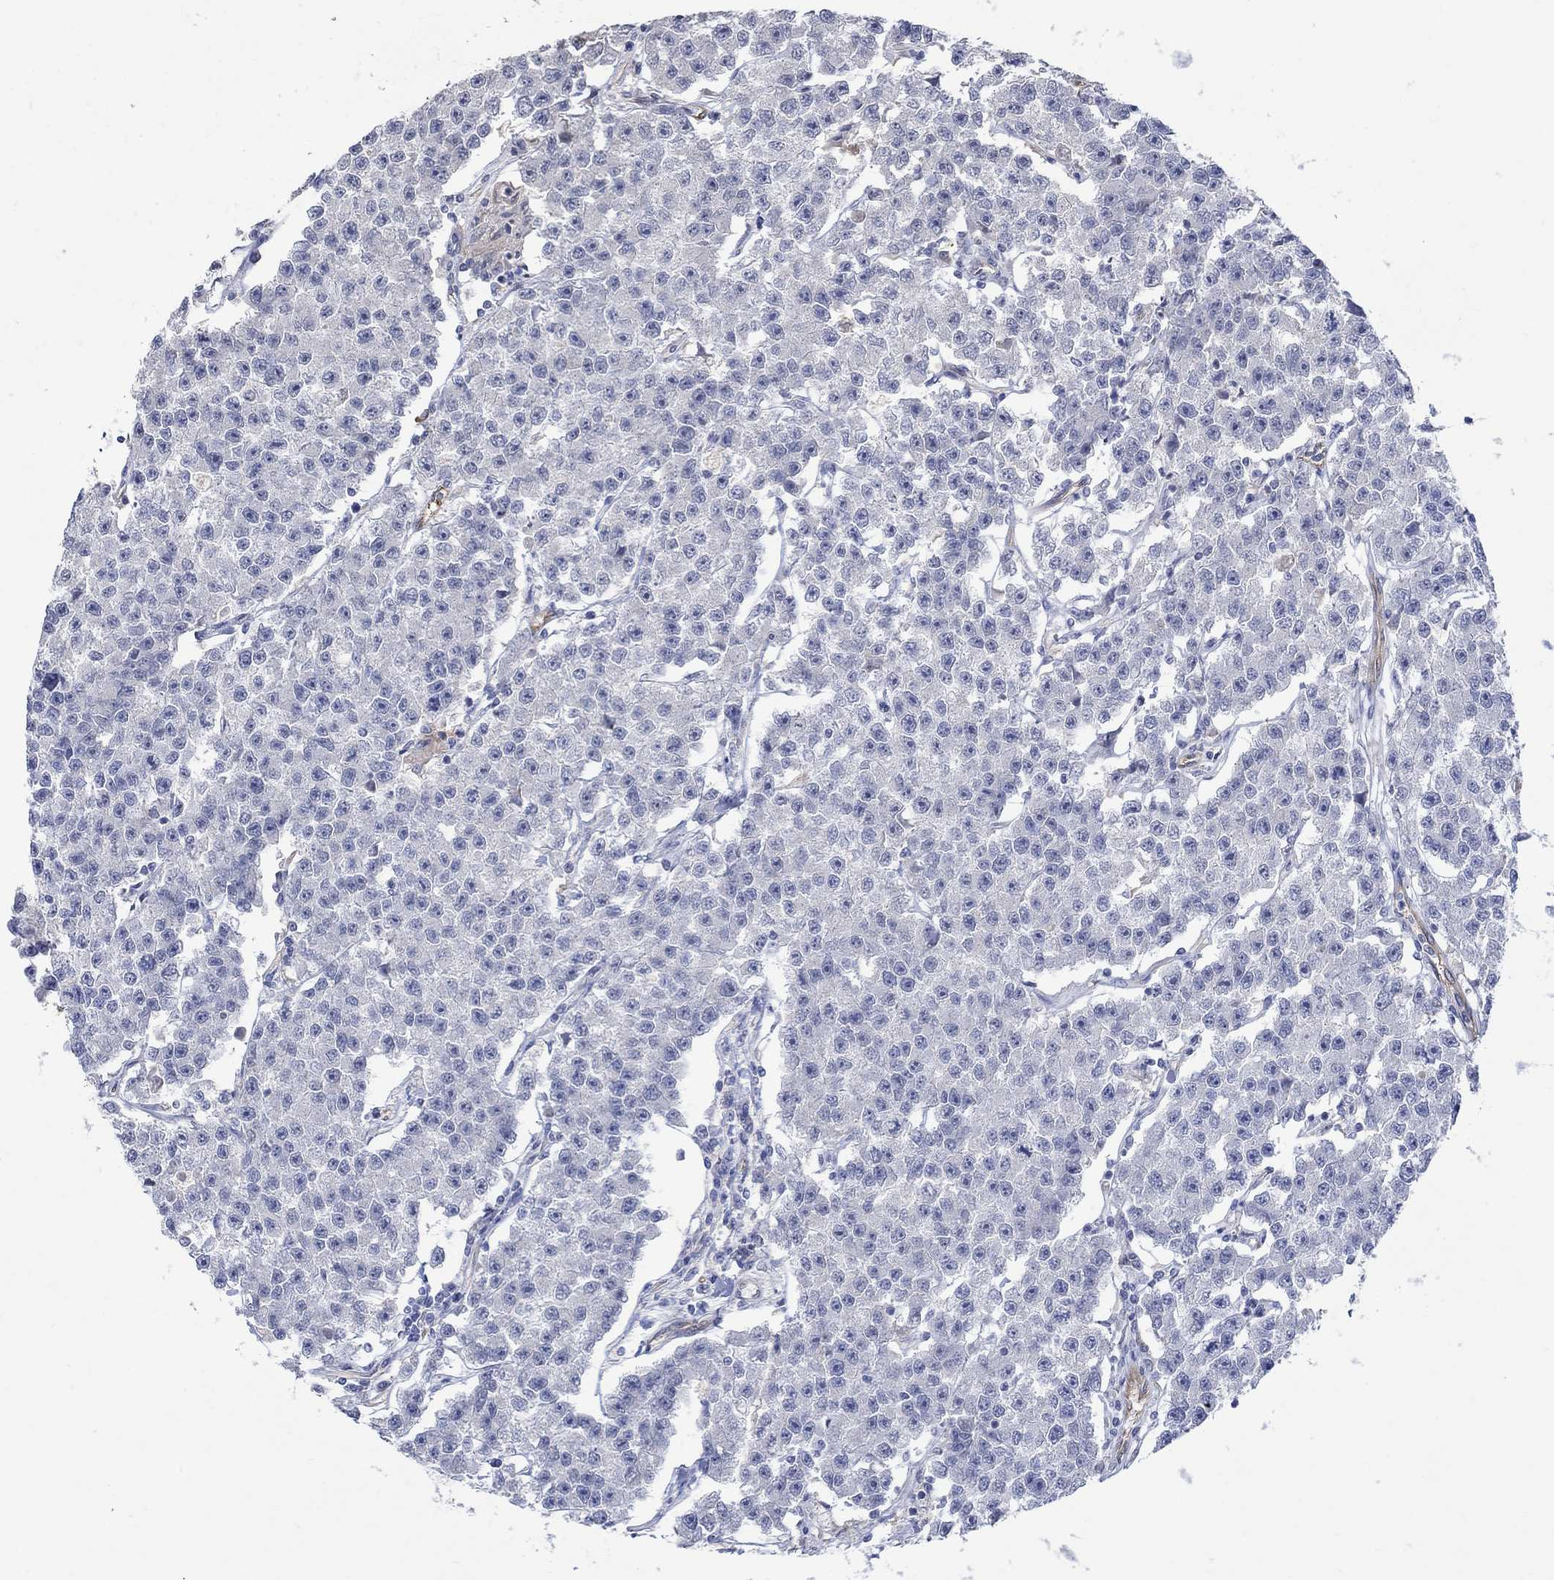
{"staining": {"intensity": "negative", "quantity": "none", "location": "none"}, "tissue": "testis cancer", "cell_type": "Tumor cells", "image_type": "cancer", "snomed": [{"axis": "morphology", "description": "Seminoma, NOS"}, {"axis": "topography", "description": "Testis"}], "caption": "Immunohistochemistry photomicrograph of neoplastic tissue: human testis seminoma stained with DAB reveals no significant protein positivity in tumor cells.", "gene": "TGM2", "patient": {"sex": "male", "age": 59}}